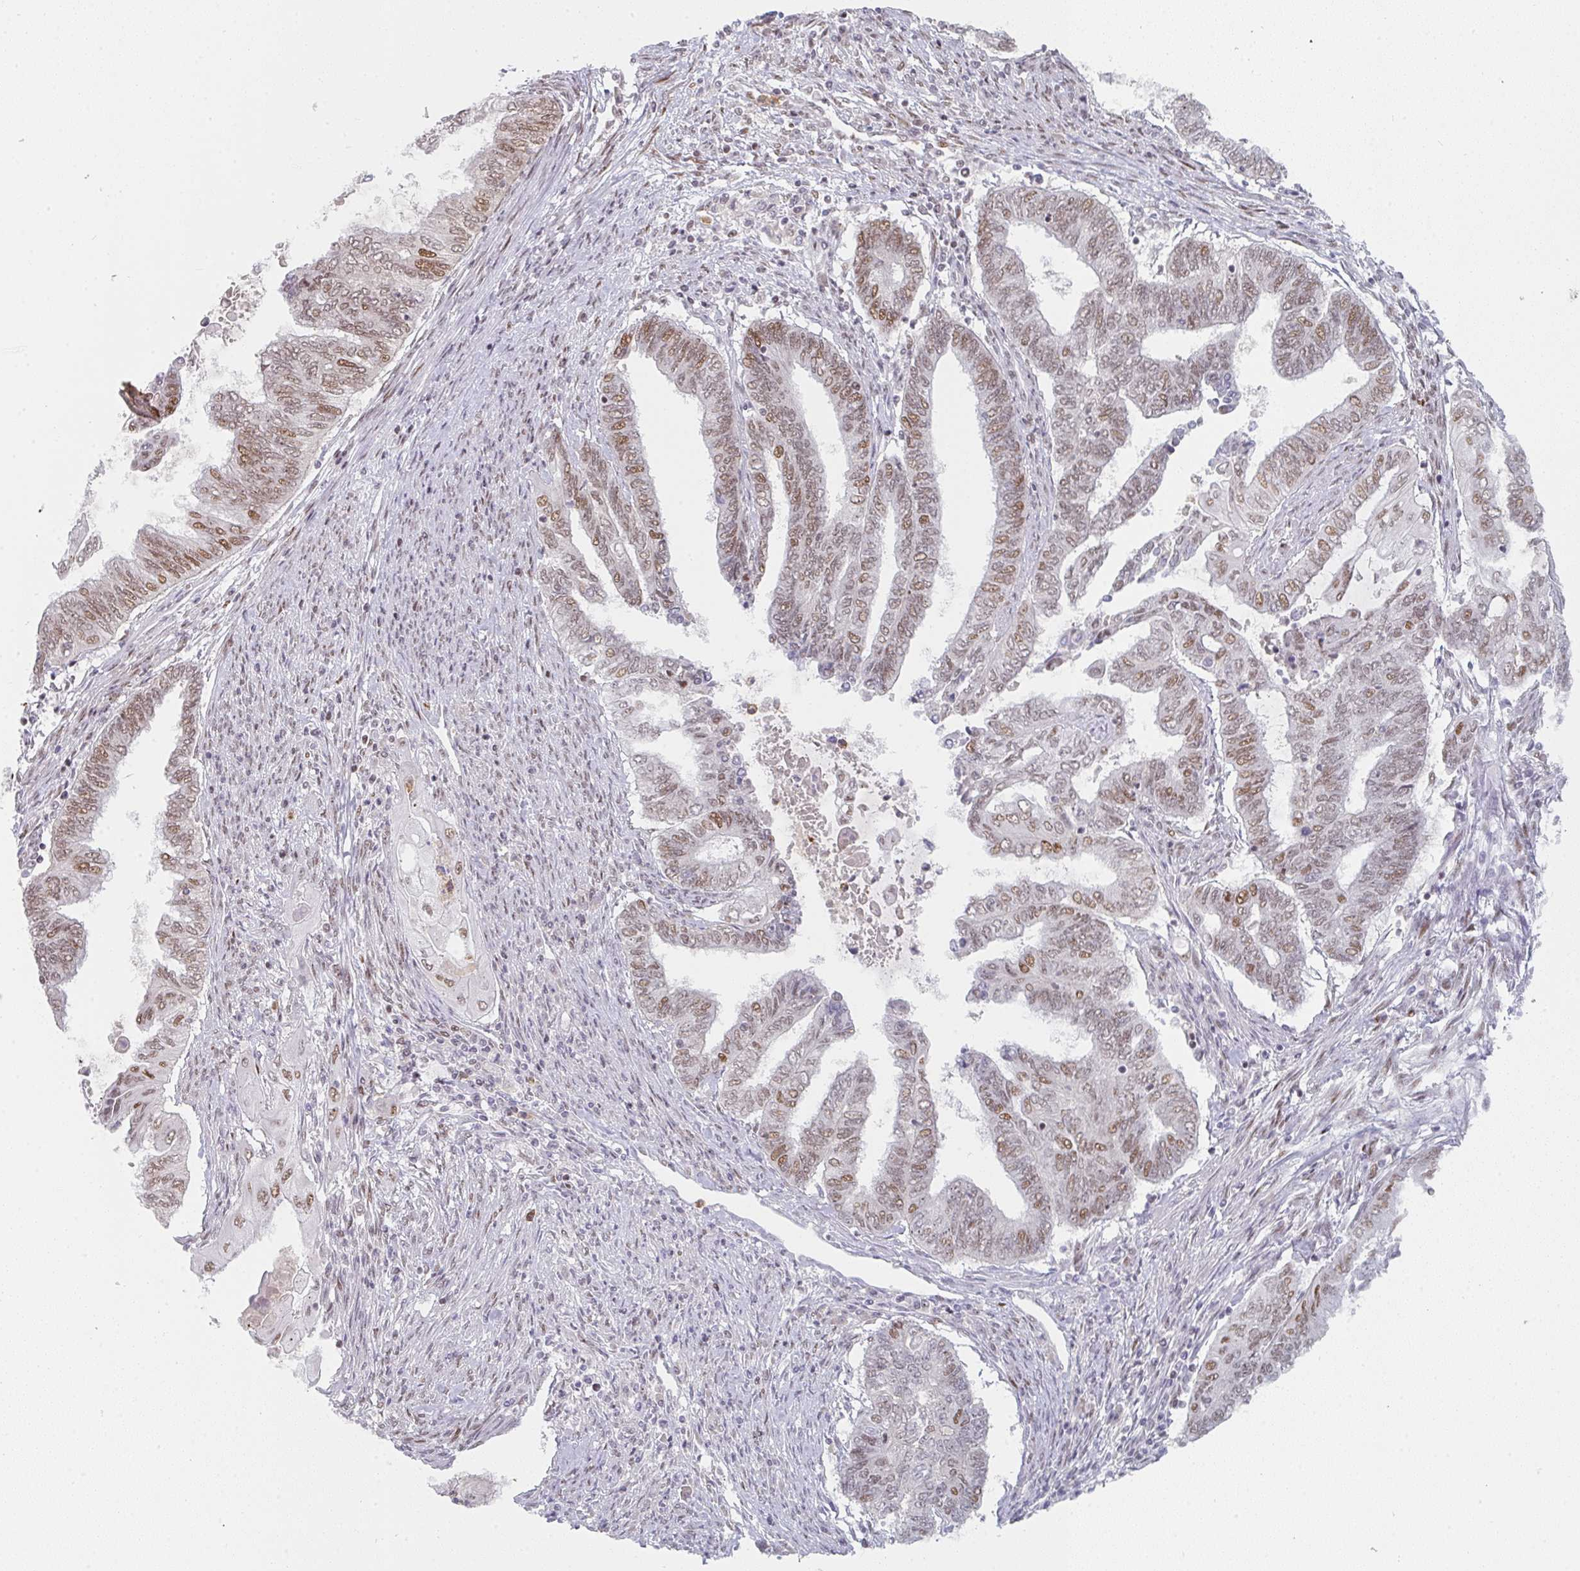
{"staining": {"intensity": "moderate", "quantity": "25%-75%", "location": "nuclear"}, "tissue": "endometrial cancer", "cell_type": "Tumor cells", "image_type": "cancer", "snomed": [{"axis": "morphology", "description": "Adenocarcinoma, NOS"}, {"axis": "topography", "description": "Uterus"}, {"axis": "topography", "description": "Endometrium"}], "caption": "Tumor cells exhibit moderate nuclear positivity in about 25%-75% of cells in adenocarcinoma (endometrial). (DAB (3,3'-diaminobenzidine) IHC, brown staining for protein, blue staining for nuclei).", "gene": "LIN54", "patient": {"sex": "female", "age": 70}}